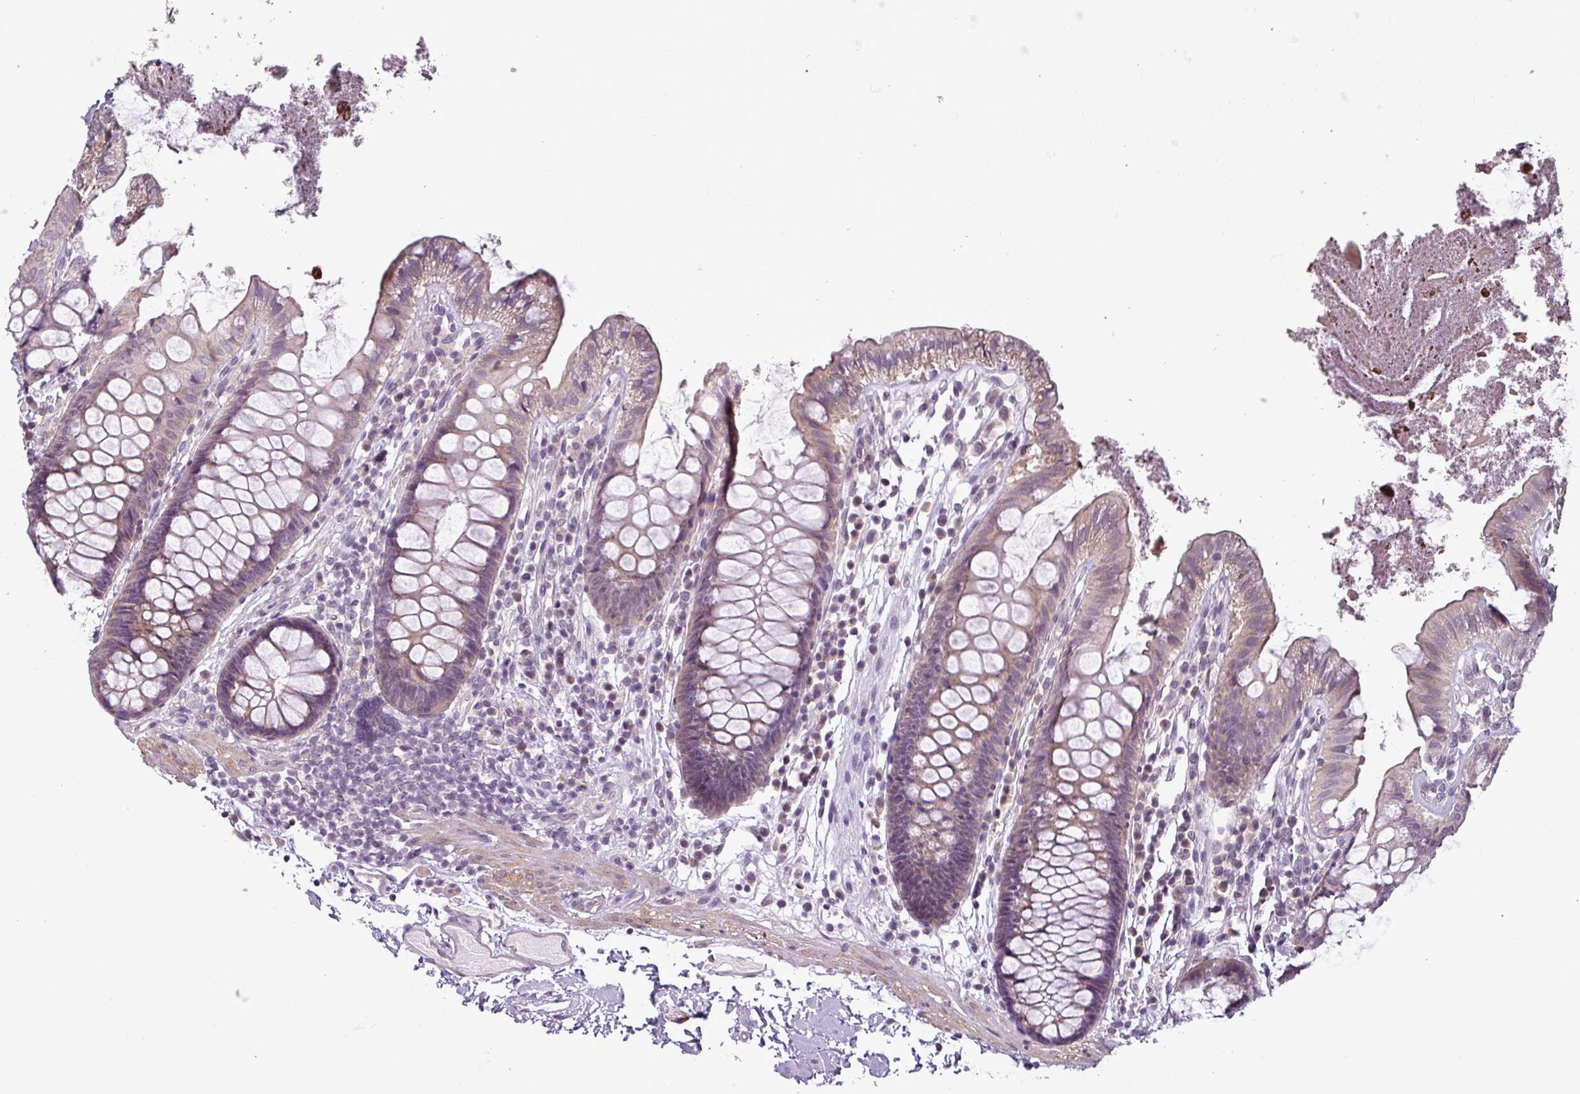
{"staining": {"intensity": "weak", "quantity": ">75%", "location": "cytoplasmic/membranous"}, "tissue": "colon", "cell_type": "Endothelial cells", "image_type": "normal", "snomed": [{"axis": "morphology", "description": "Normal tissue, NOS"}, {"axis": "topography", "description": "Colon"}], "caption": "High-magnification brightfield microscopy of unremarkable colon stained with DAB (brown) and counterstained with hematoxylin (blue). endothelial cells exhibit weak cytoplasmic/membranous positivity is appreciated in approximately>75% of cells. Immunohistochemistry stains the protein in brown and the nuclei are stained blue.", "gene": "OR52D1", "patient": {"sex": "male", "age": 84}}